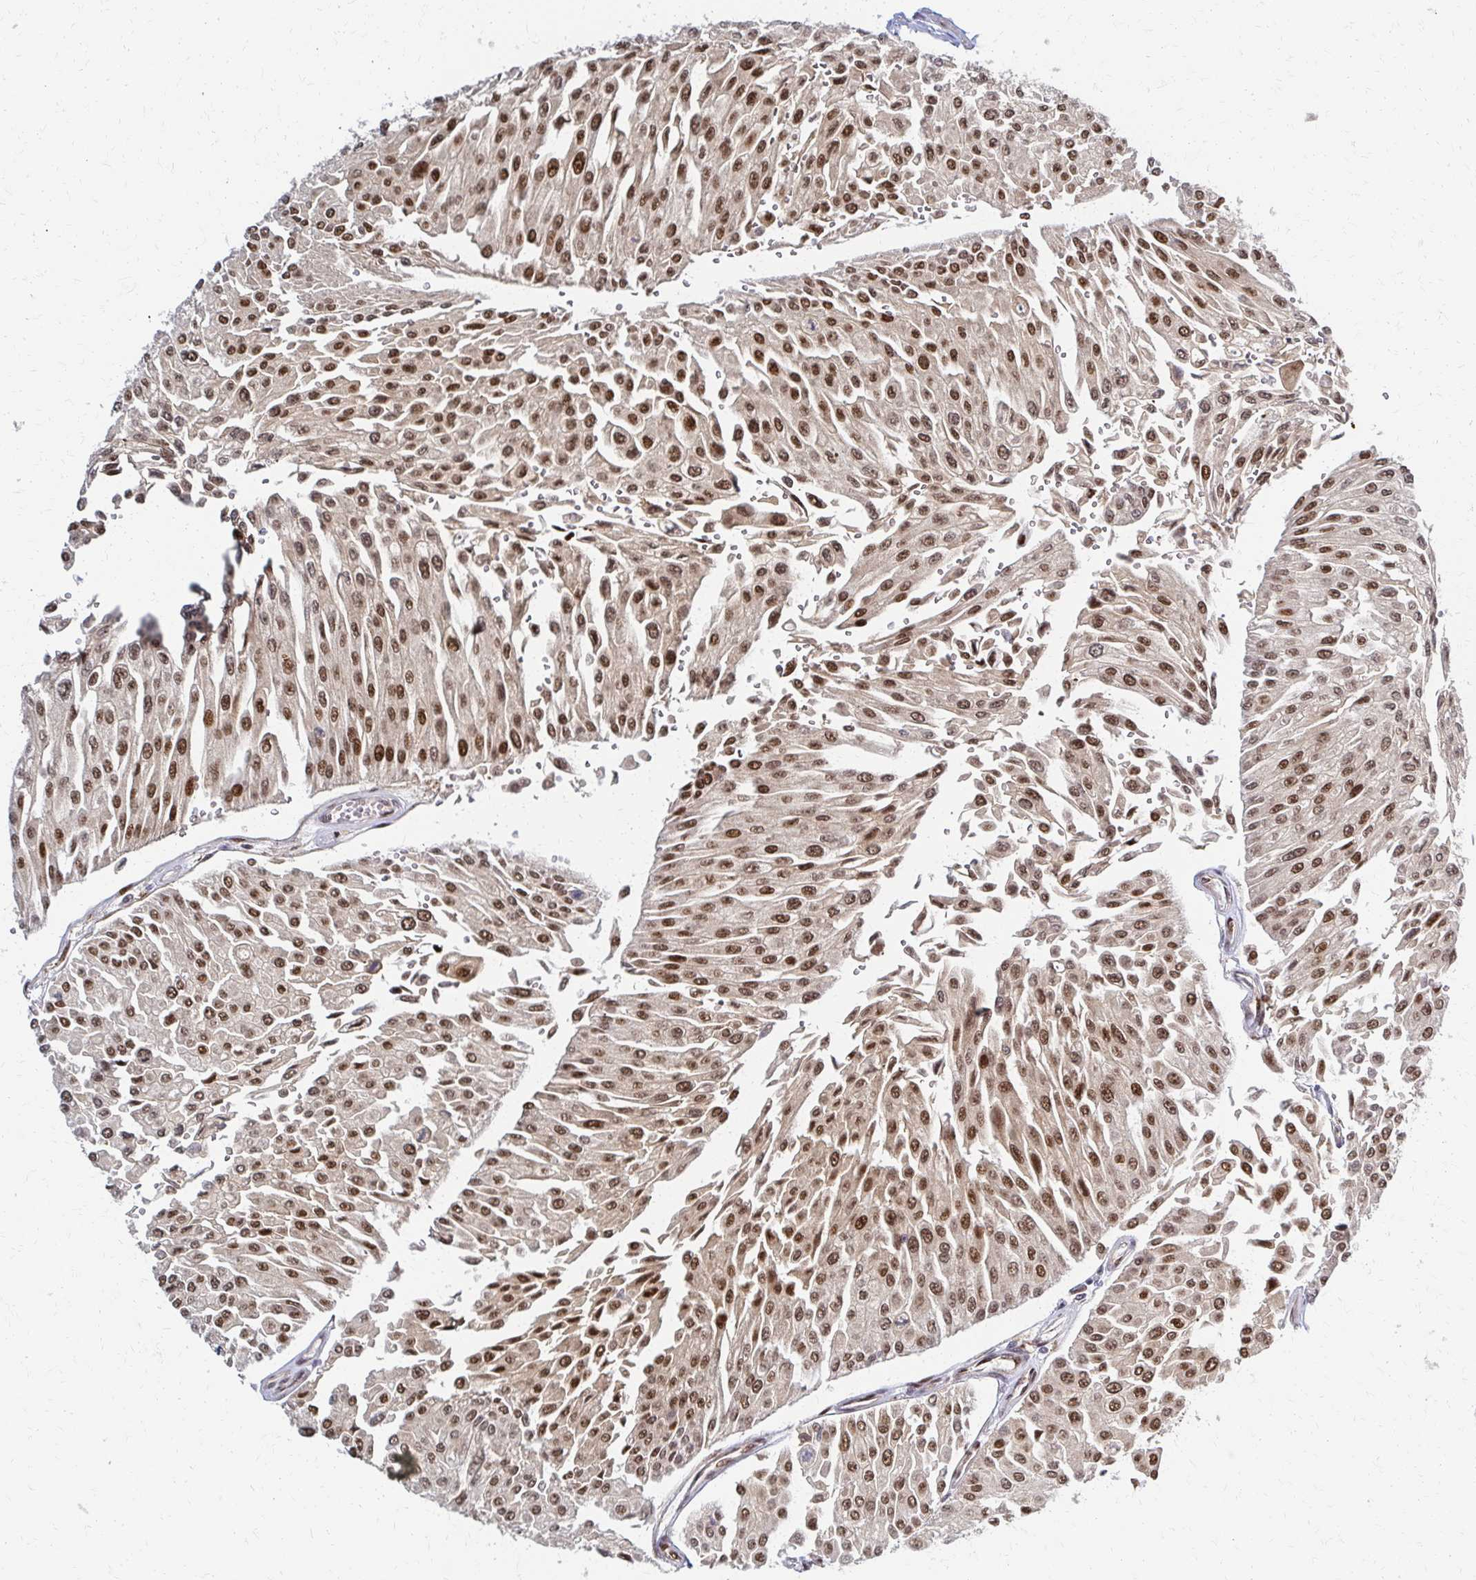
{"staining": {"intensity": "moderate", "quantity": ">75%", "location": "nuclear"}, "tissue": "urothelial cancer", "cell_type": "Tumor cells", "image_type": "cancer", "snomed": [{"axis": "morphology", "description": "Urothelial carcinoma, NOS"}, {"axis": "topography", "description": "Urinary bladder"}], "caption": "Immunohistochemical staining of human transitional cell carcinoma shows medium levels of moderate nuclear expression in approximately >75% of tumor cells.", "gene": "PSMD7", "patient": {"sex": "male", "age": 67}}